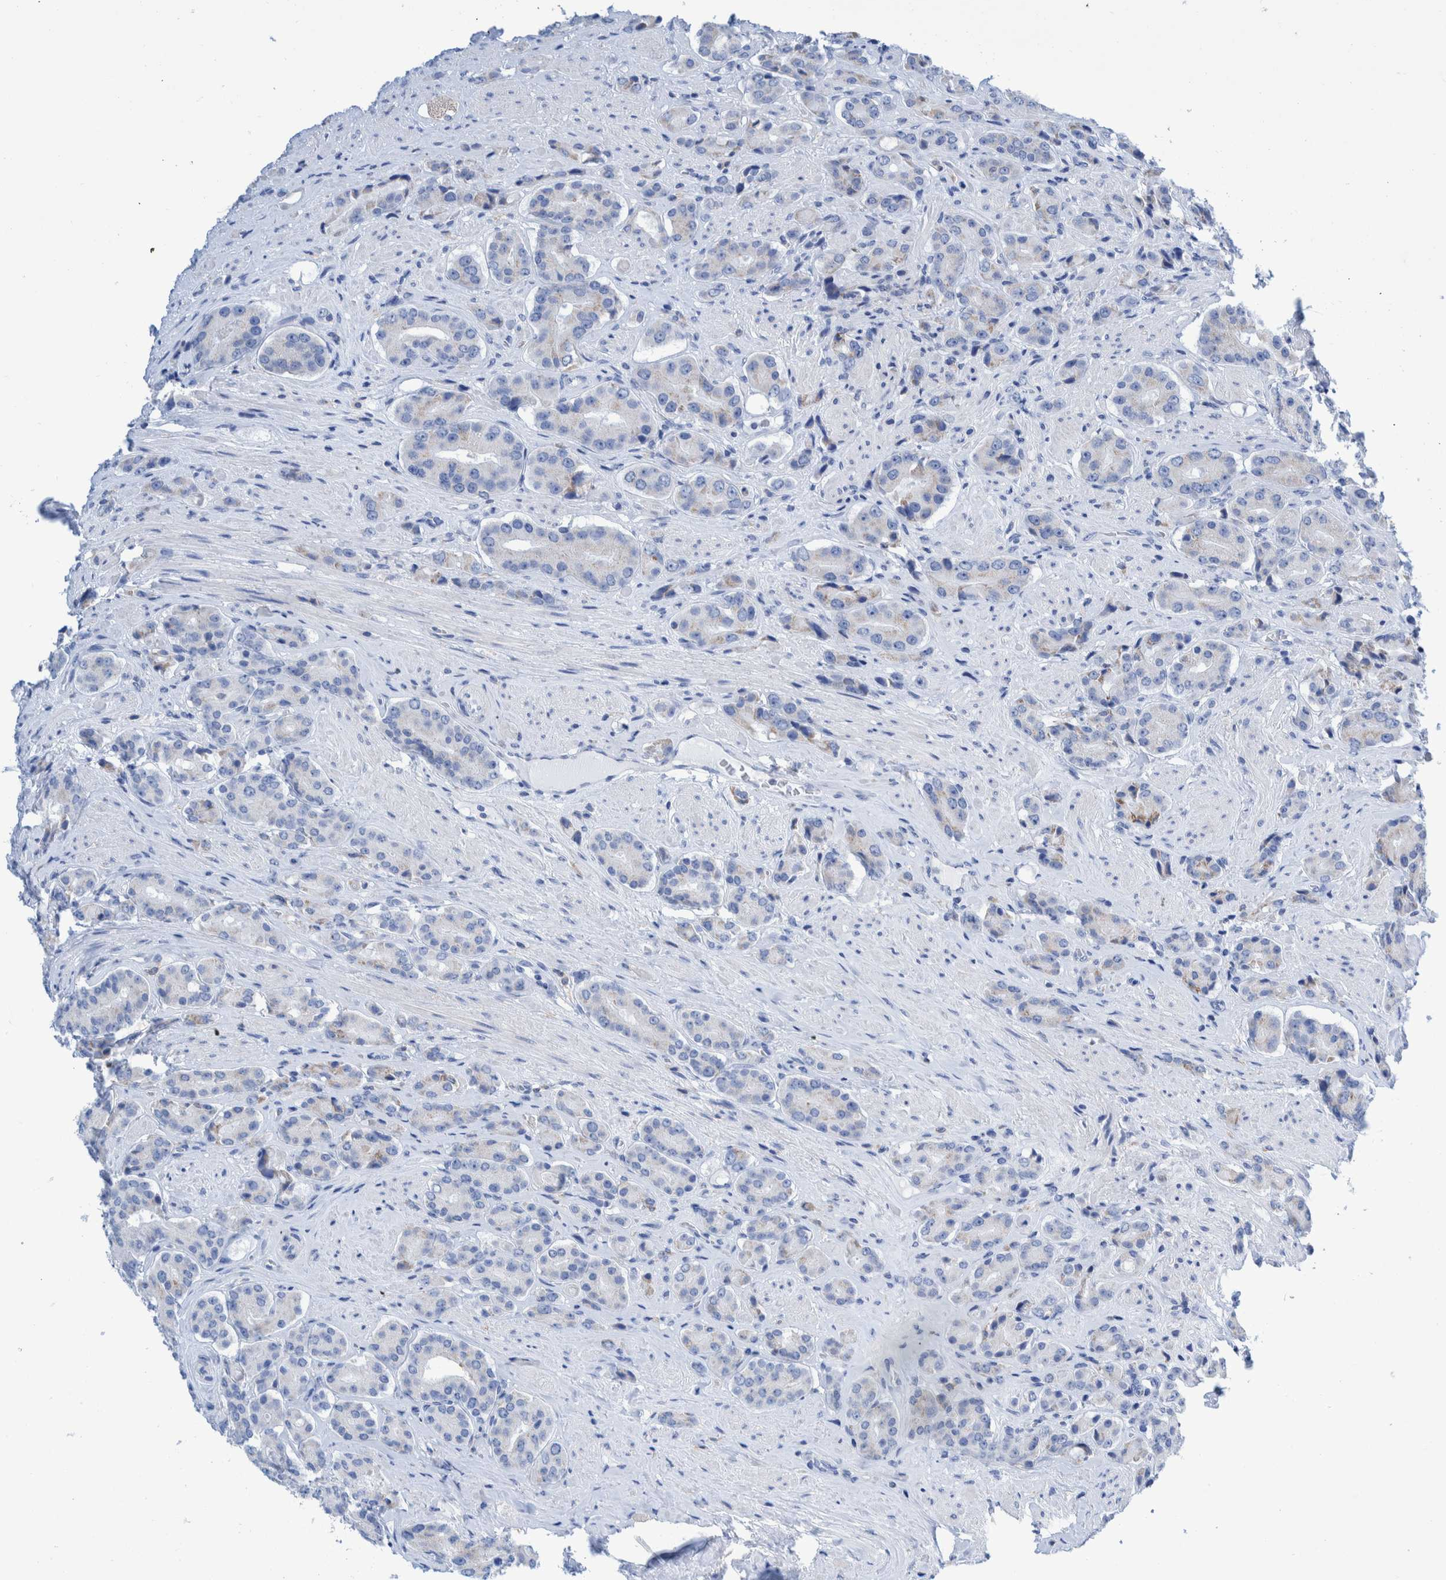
{"staining": {"intensity": "negative", "quantity": "none", "location": "none"}, "tissue": "prostate cancer", "cell_type": "Tumor cells", "image_type": "cancer", "snomed": [{"axis": "morphology", "description": "Adenocarcinoma, High grade"}, {"axis": "topography", "description": "Prostate"}], "caption": "There is no significant expression in tumor cells of prostate high-grade adenocarcinoma.", "gene": "KRT14", "patient": {"sex": "male", "age": 71}}